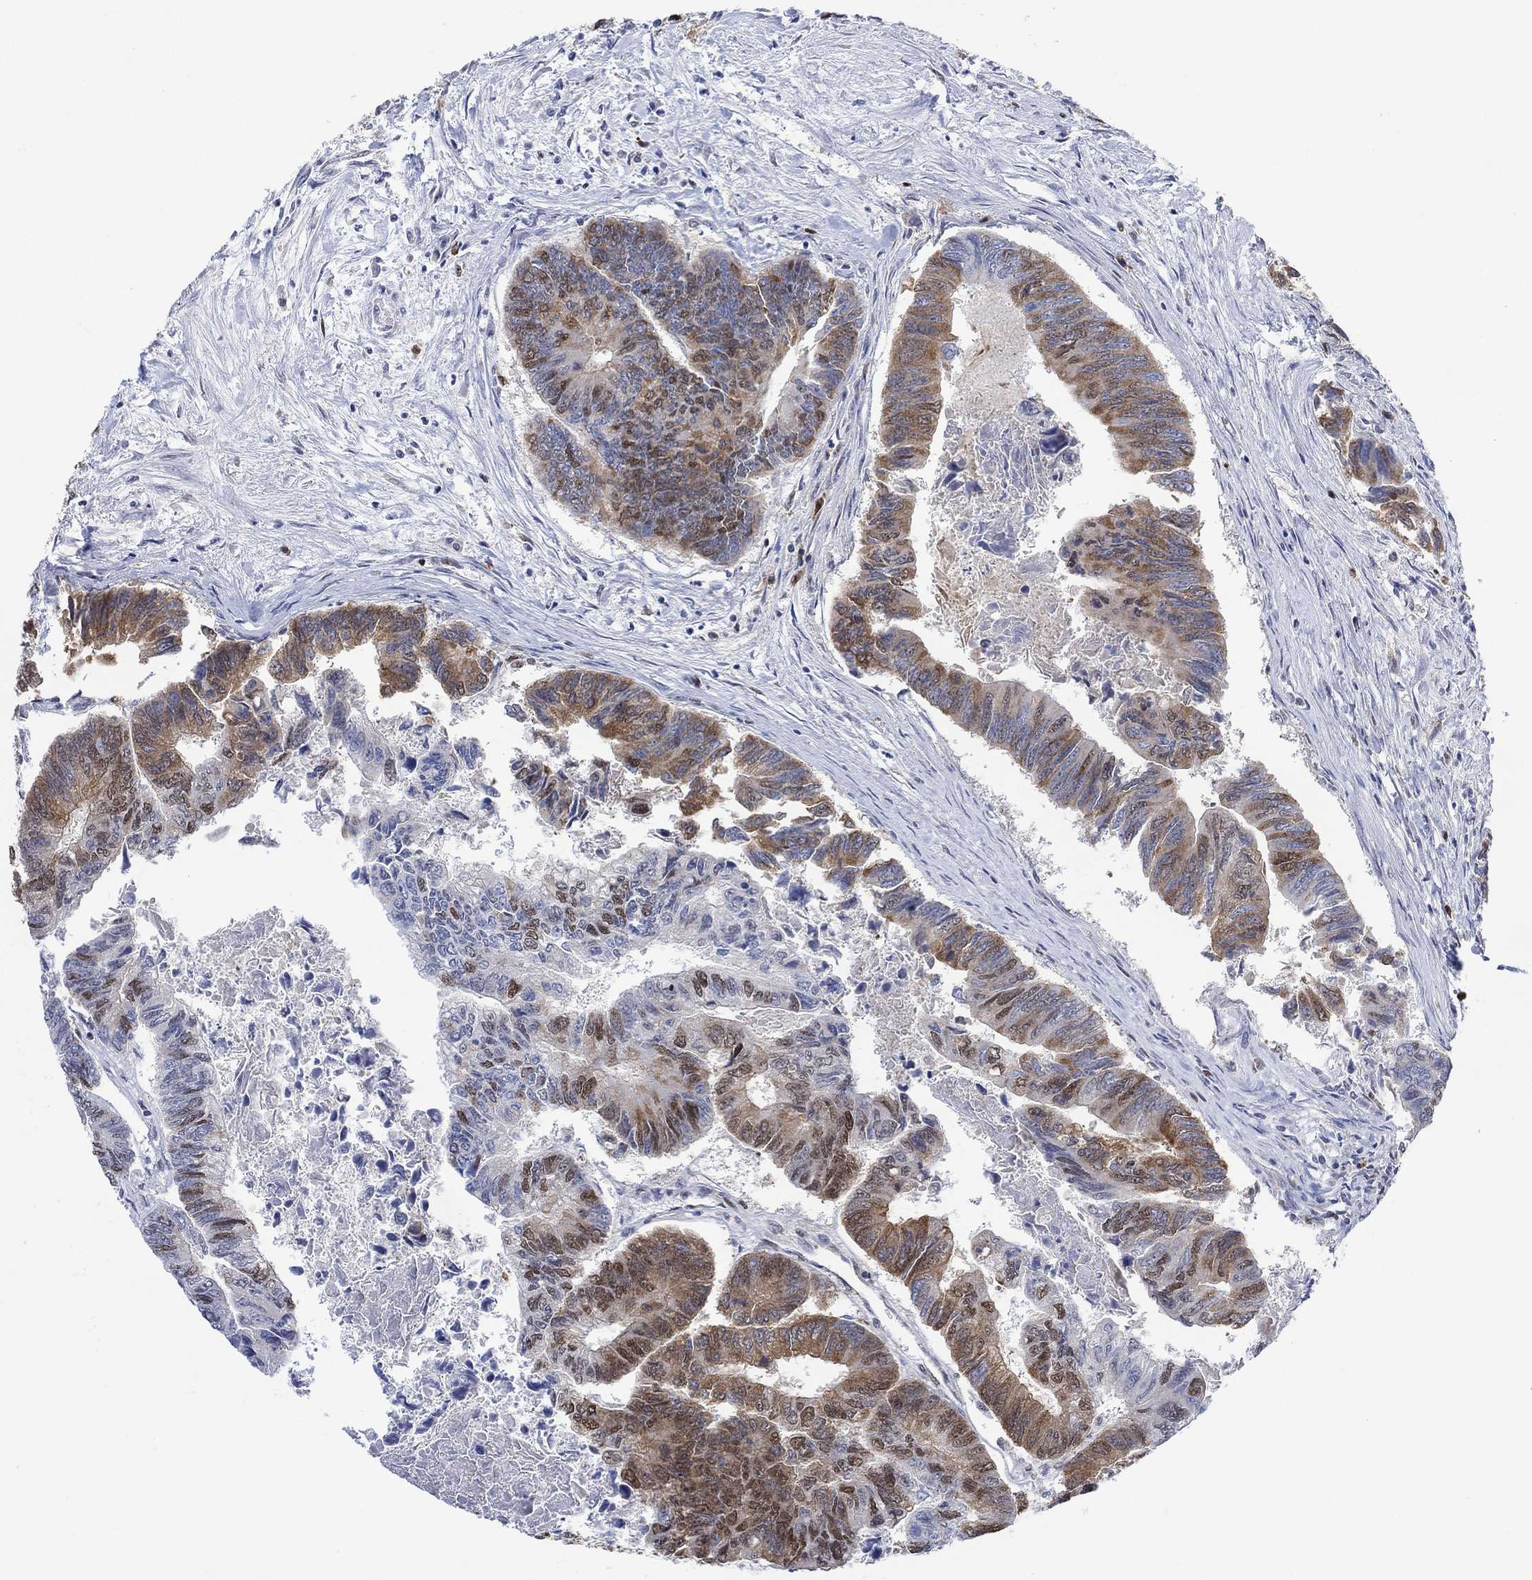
{"staining": {"intensity": "moderate", "quantity": "25%-75%", "location": "cytoplasmic/membranous,nuclear"}, "tissue": "colorectal cancer", "cell_type": "Tumor cells", "image_type": "cancer", "snomed": [{"axis": "morphology", "description": "Adenocarcinoma, NOS"}, {"axis": "topography", "description": "Colon"}], "caption": "This is an image of immunohistochemistry (IHC) staining of adenocarcinoma (colorectal), which shows moderate positivity in the cytoplasmic/membranous and nuclear of tumor cells.", "gene": "RAD54L2", "patient": {"sex": "female", "age": 65}}